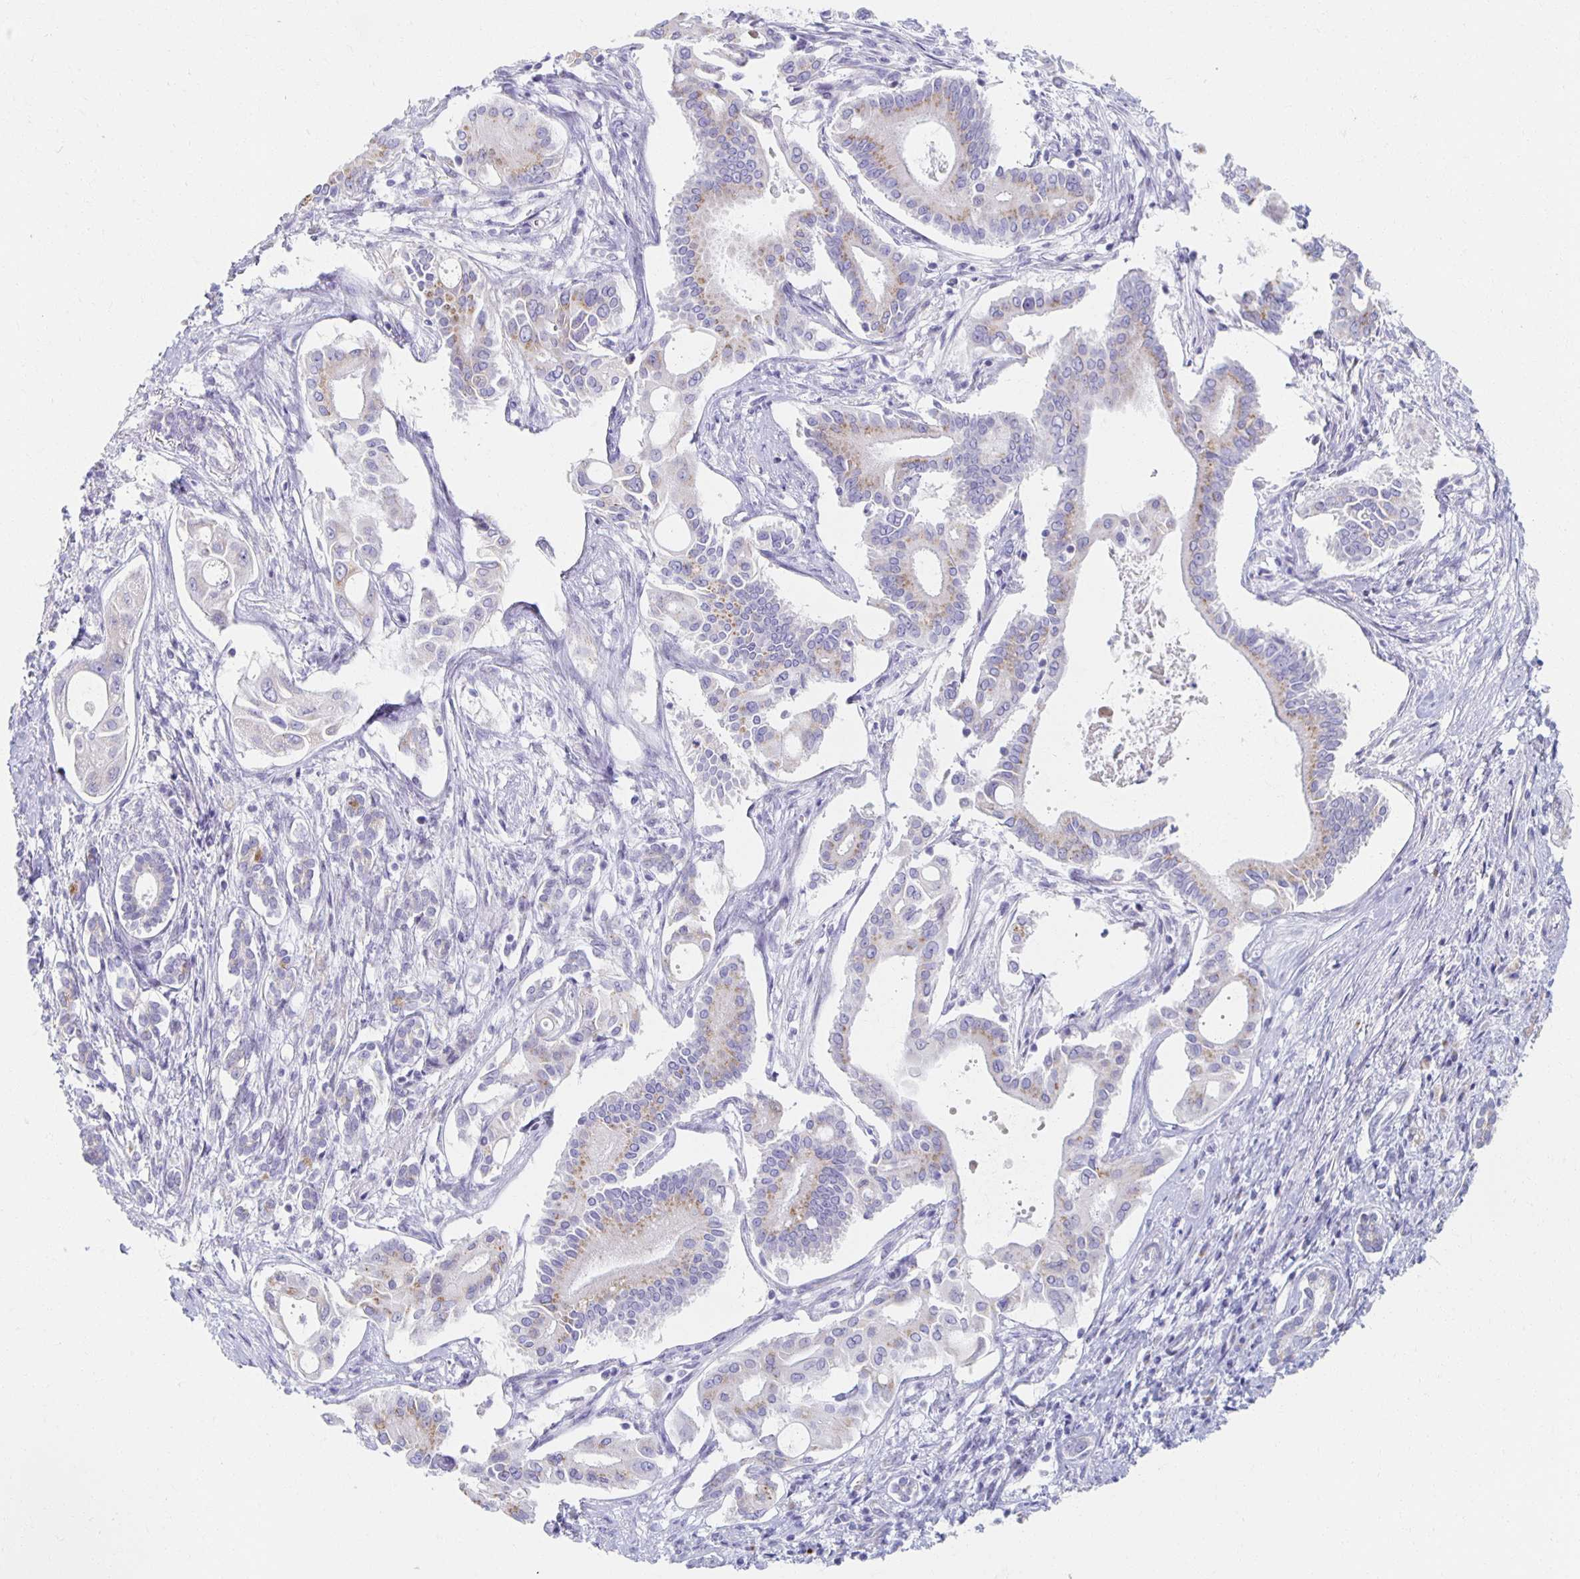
{"staining": {"intensity": "weak", "quantity": "25%-75%", "location": "cytoplasmic/membranous"}, "tissue": "pancreatic cancer", "cell_type": "Tumor cells", "image_type": "cancer", "snomed": [{"axis": "morphology", "description": "Adenocarcinoma, NOS"}, {"axis": "topography", "description": "Pancreas"}], "caption": "Pancreatic cancer stained with DAB immunohistochemistry (IHC) demonstrates low levels of weak cytoplasmic/membranous expression in about 25%-75% of tumor cells.", "gene": "TEX44", "patient": {"sex": "female", "age": 68}}